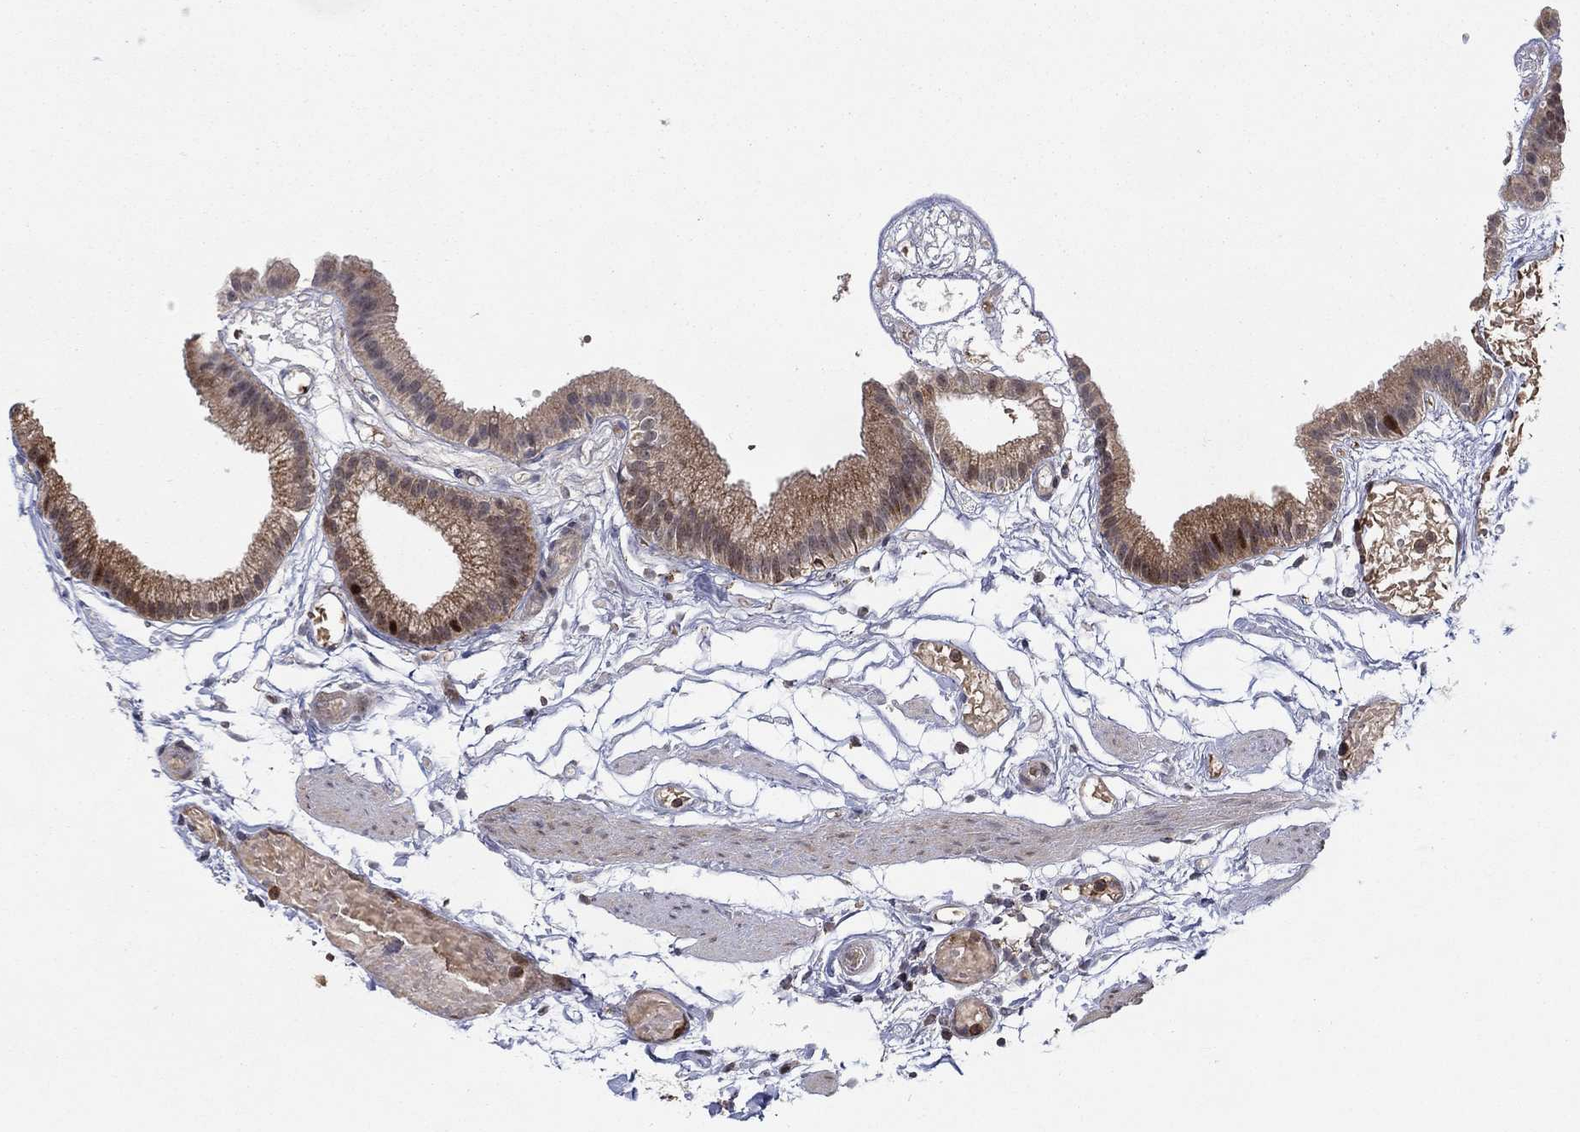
{"staining": {"intensity": "moderate", "quantity": "<25%", "location": "cytoplasmic/membranous,nuclear"}, "tissue": "gallbladder", "cell_type": "Glandular cells", "image_type": "normal", "snomed": [{"axis": "morphology", "description": "Normal tissue, NOS"}, {"axis": "topography", "description": "Gallbladder"}], "caption": "The image displays staining of unremarkable gallbladder, revealing moderate cytoplasmic/membranous,nuclear protein staining (brown color) within glandular cells. (DAB = brown stain, brightfield microscopy at high magnification).", "gene": "LPCAT4", "patient": {"sex": "female", "age": 45}}